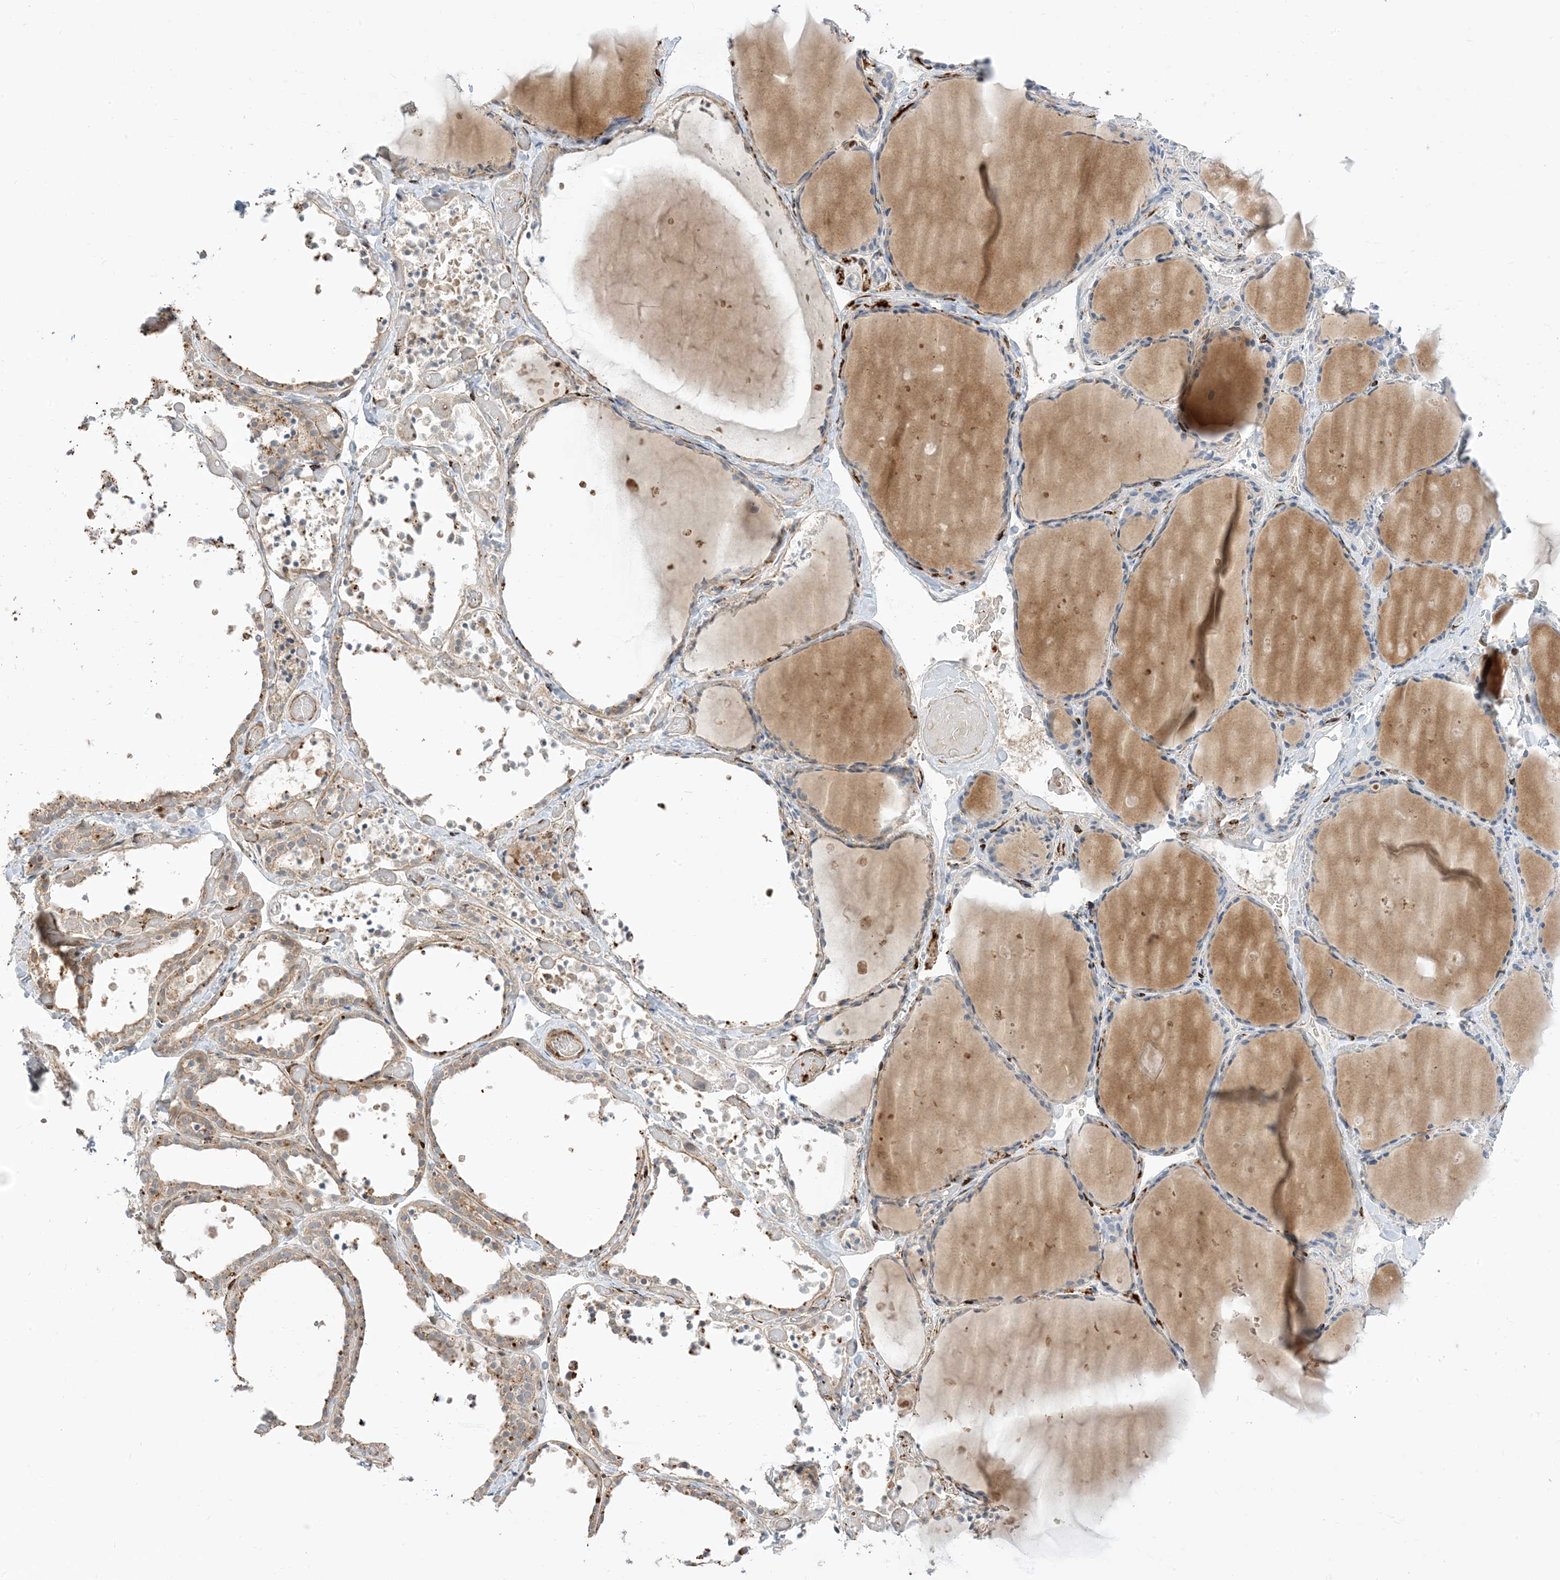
{"staining": {"intensity": "moderate", "quantity": "25%-75%", "location": "cytoplasmic/membranous"}, "tissue": "thyroid gland", "cell_type": "Glandular cells", "image_type": "normal", "snomed": [{"axis": "morphology", "description": "Normal tissue, NOS"}, {"axis": "topography", "description": "Thyroid gland"}], "caption": "Brown immunohistochemical staining in benign human thyroid gland displays moderate cytoplasmic/membranous positivity in approximately 25%-75% of glandular cells.", "gene": "RIN1", "patient": {"sex": "female", "age": 44}}